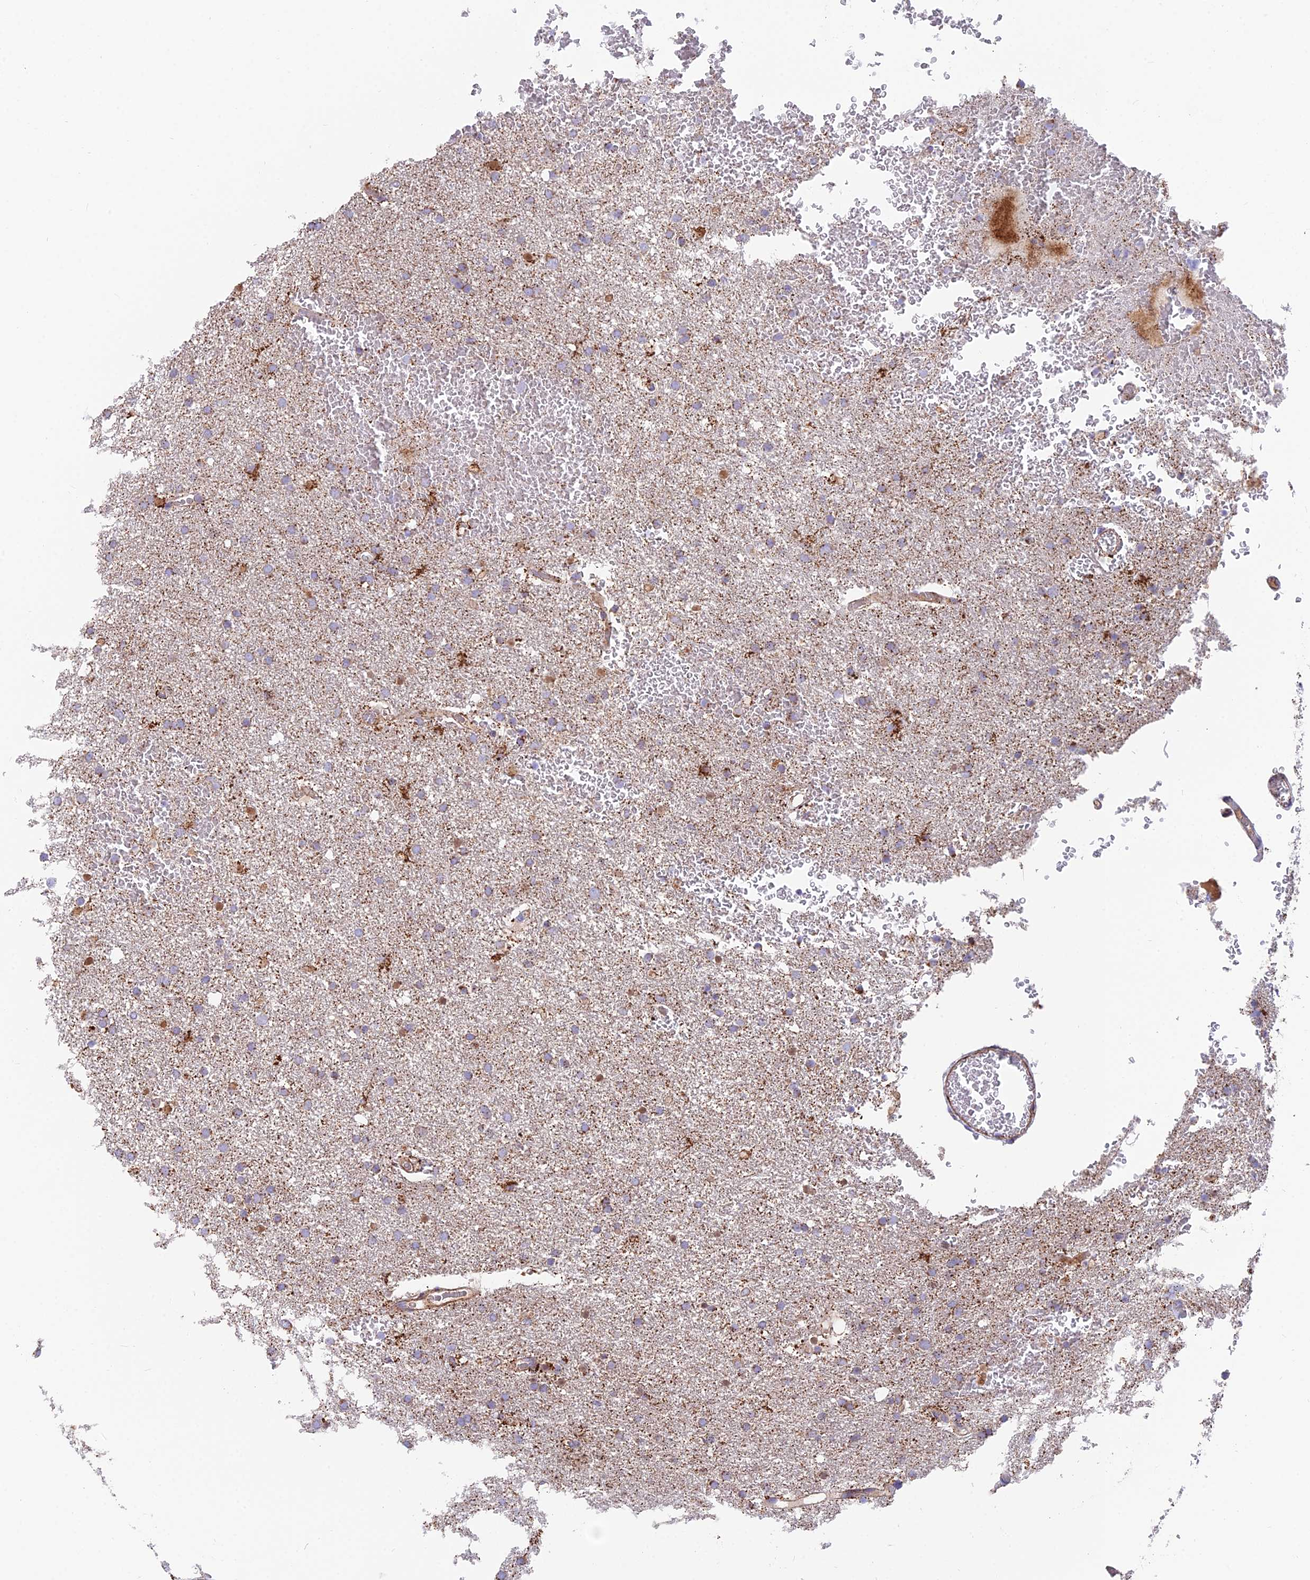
{"staining": {"intensity": "weak", "quantity": "25%-75%", "location": "cytoplasmic/membranous"}, "tissue": "glioma", "cell_type": "Tumor cells", "image_type": "cancer", "snomed": [{"axis": "morphology", "description": "Glioma, malignant, High grade"}, {"axis": "topography", "description": "Cerebral cortex"}], "caption": "Human malignant glioma (high-grade) stained with a brown dye demonstrates weak cytoplasmic/membranous positive staining in about 25%-75% of tumor cells.", "gene": "TIGD6", "patient": {"sex": "female", "age": 36}}